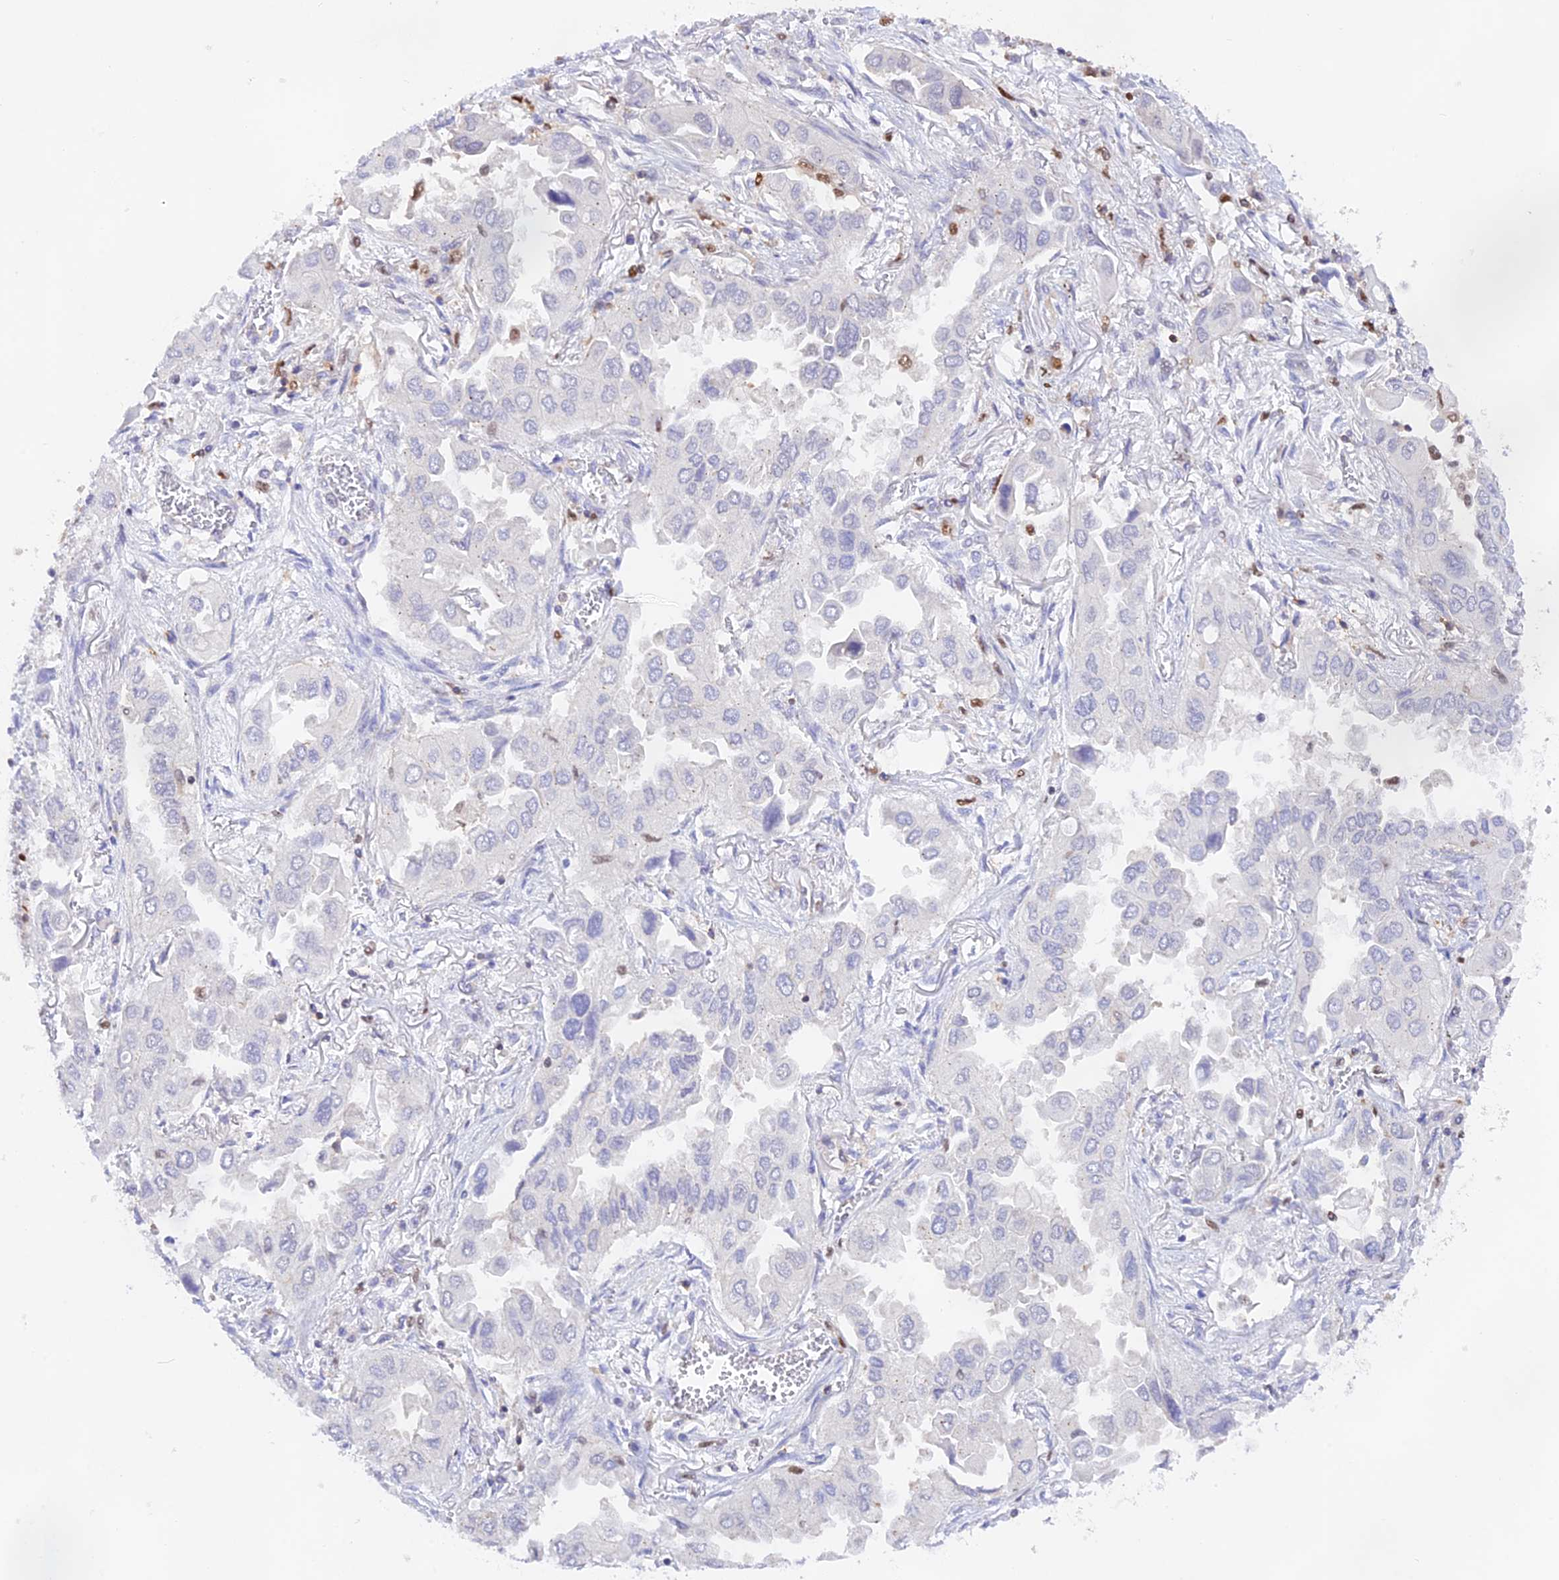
{"staining": {"intensity": "negative", "quantity": "none", "location": "none"}, "tissue": "lung cancer", "cell_type": "Tumor cells", "image_type": "cancer", "snomed": [{"axis": "morphology", "description": "Adenocarcinoma, NOS"}, {"axis": "topography", "description": "Lung"}], "caption": "Immunohistochemistry (IHC) of human adenocarcinoma (lung) shows no expression in tumor cells.", "gene": "DENND1C", "patient": {"sex": "female", "age": 76}}